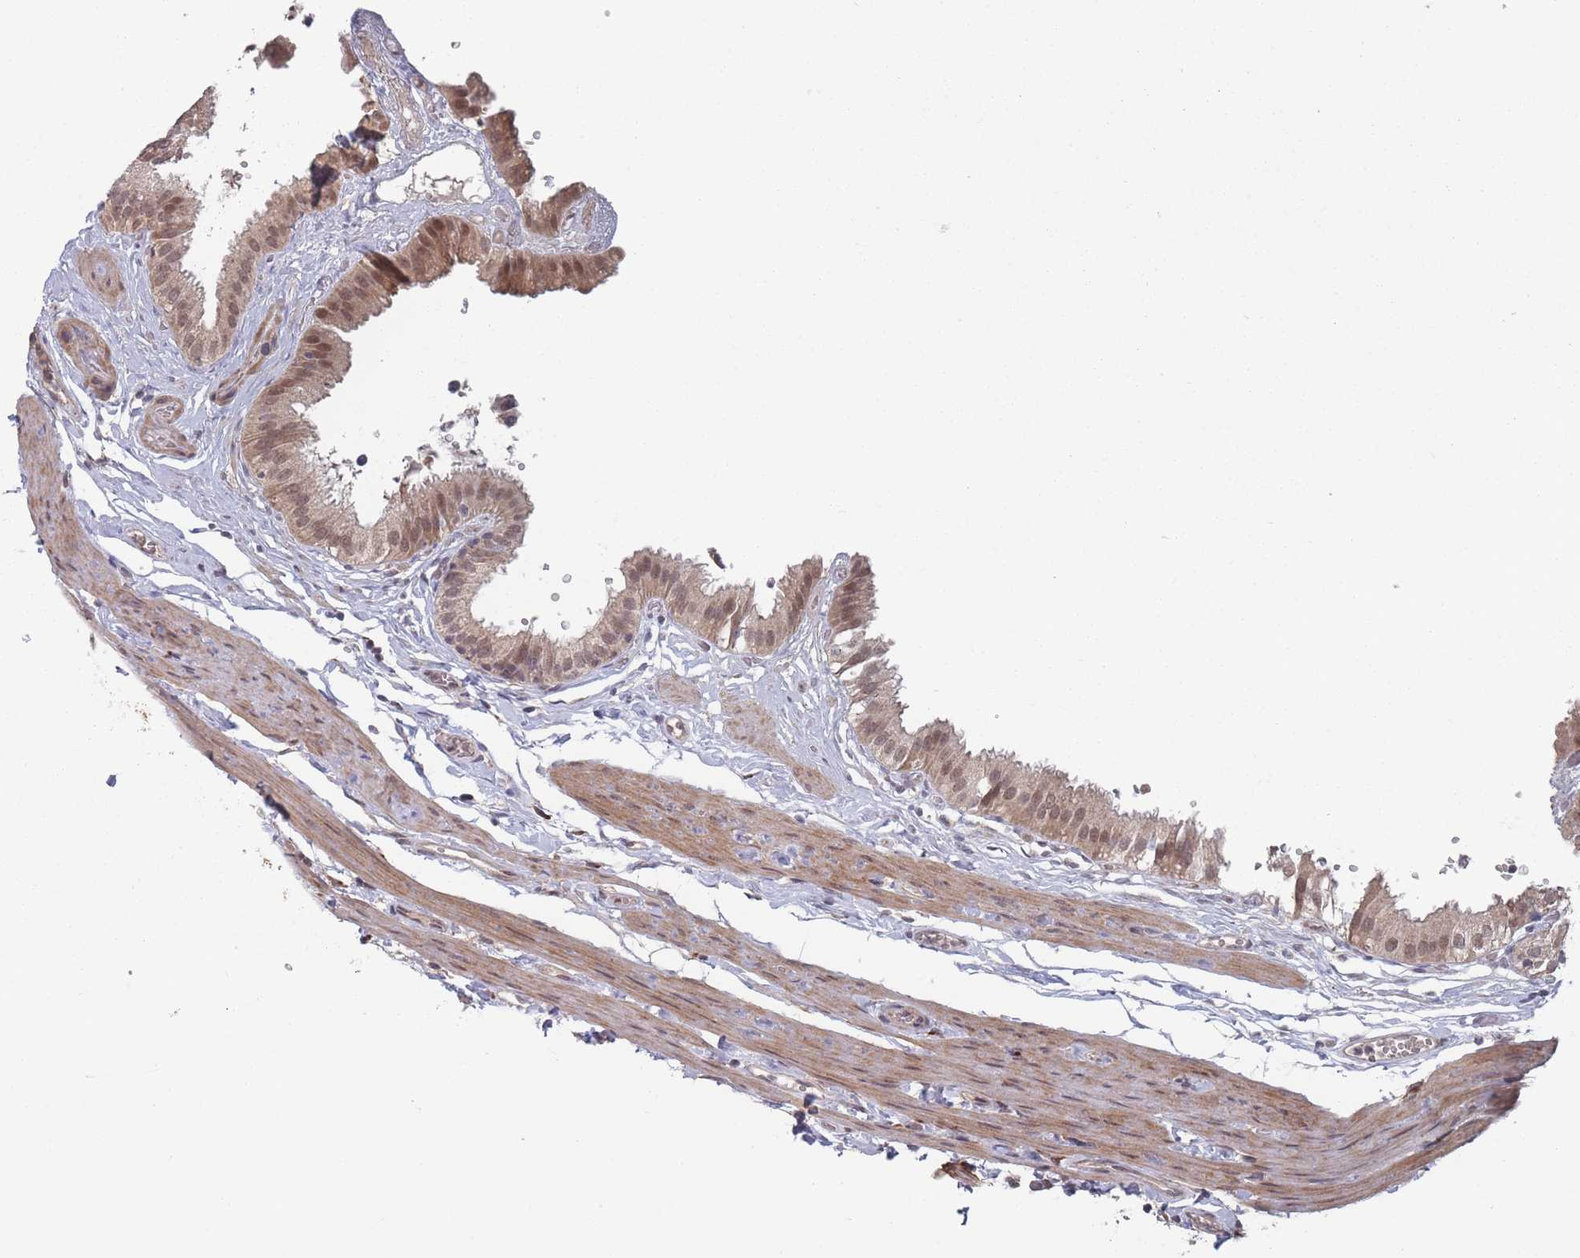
{"staining": {"intensity": "moderate", "quantity": ">75%", "location": "nuclear"}, "tissue": "gallbladder", "cell_type": "Glandular cells", "image_type": "normal", "snomed": [{"axis": "morphology", "description": "Normal tissue, NOS"}, {"axis": "topography", "description": "Gallbladder"}], "caption": "Glandular cells demonstrate medium levels of moderate nuclear positivity in approximately >75% of cells in benign gallbladder. Immunohistochemistry (ihc) stains the protein in brown and the nuclei are stained blue.", "gene": "CNTRL", "patient": {"sex": "female", "age": 61}}